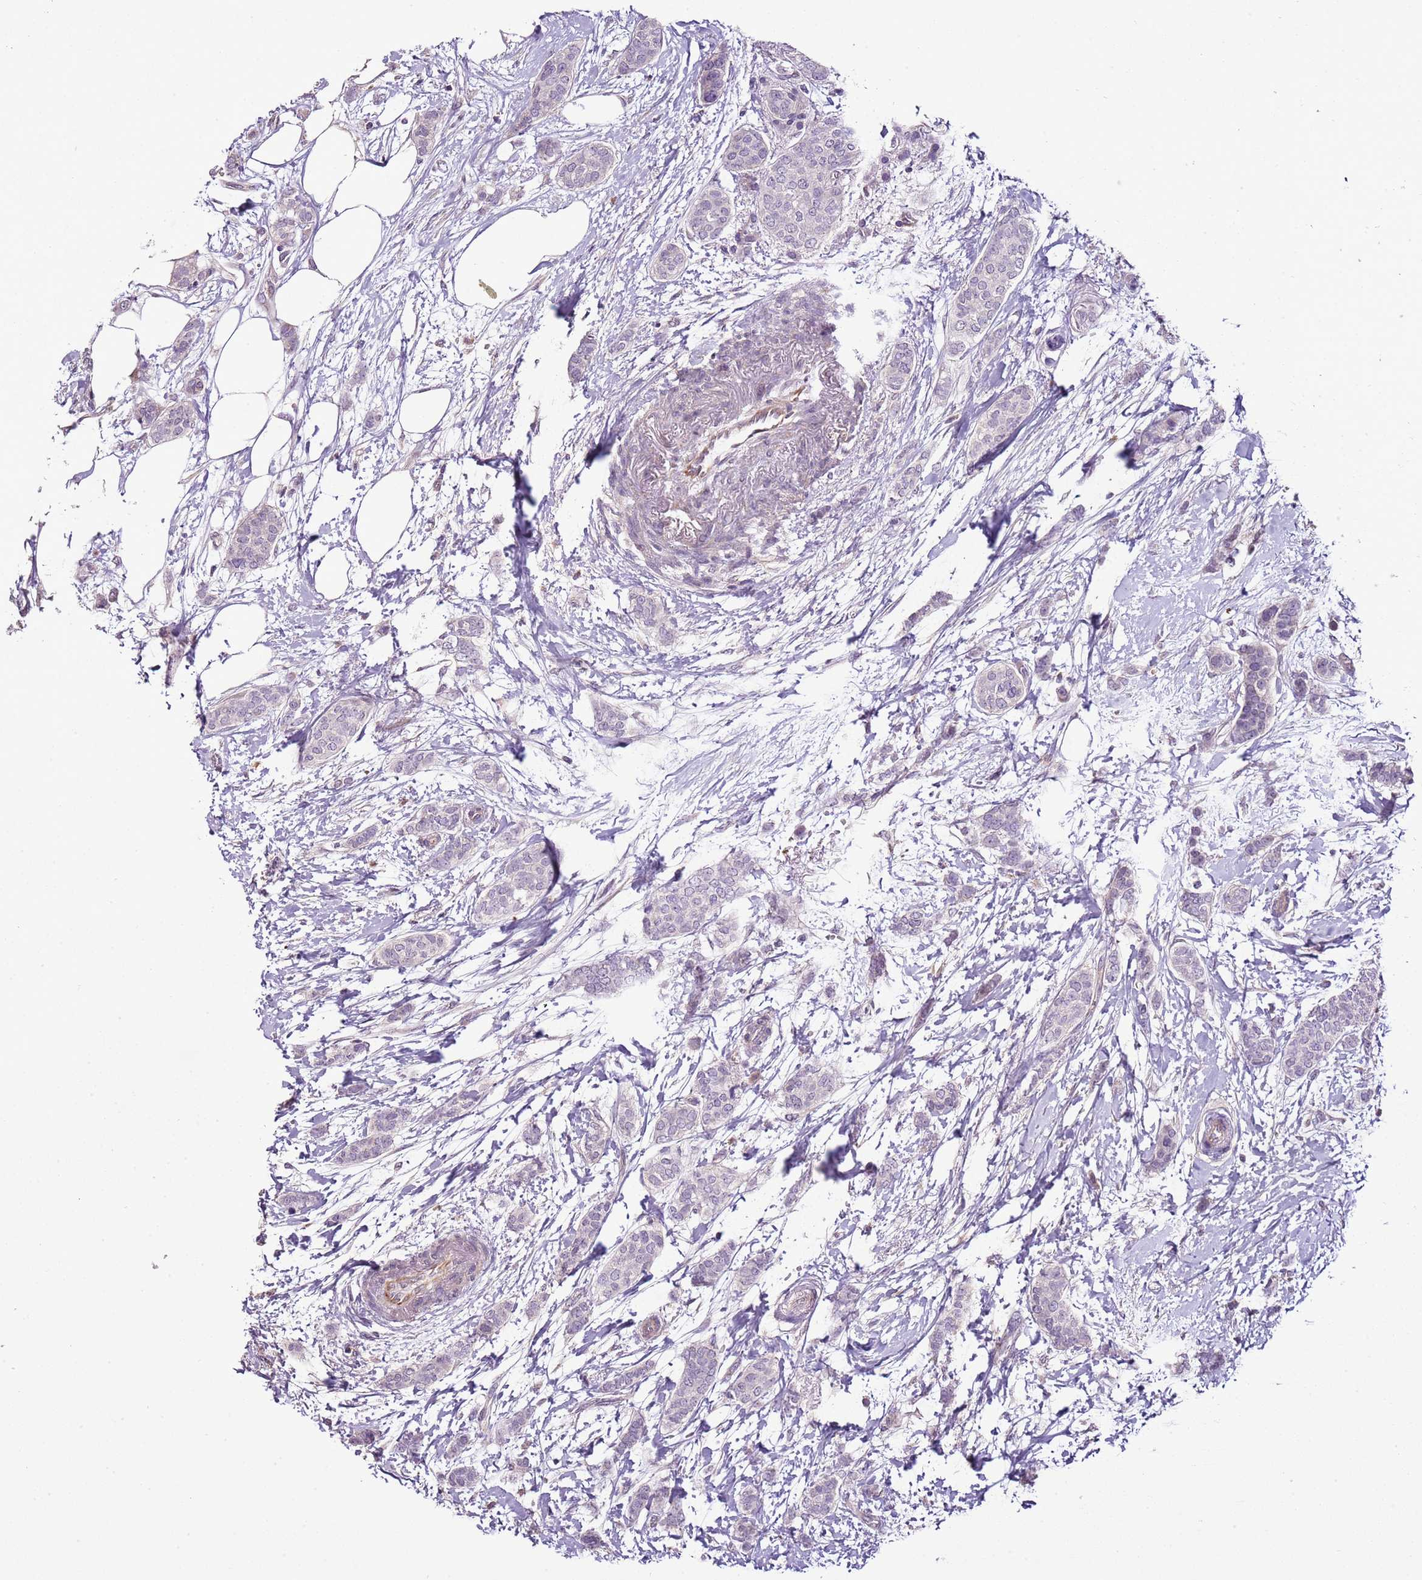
{"staining": {"intensity": "negative", "quantity": "none", "location": "none"}, "tissue": "breast cancer", "cell_type": "Tumor cells", "image_type": "cancer", "snomed": [{"axis": "morphology", "description": "Duct carcinoma"}, {"axis": "topography", "description": "Breast"}], "caption": "IHC image of human invasive ductal carcinoma (breast) stained for a protein (brown), which exhibits no expression in tumor cells. (Stains: DAB immunohistochemistry (IHC) with hematoxylin counter stain, Microscopy: brightfield microscopy at high magnification).", "gene": "CMKLR1", "patient": {"sex": "female", "age": 72}}